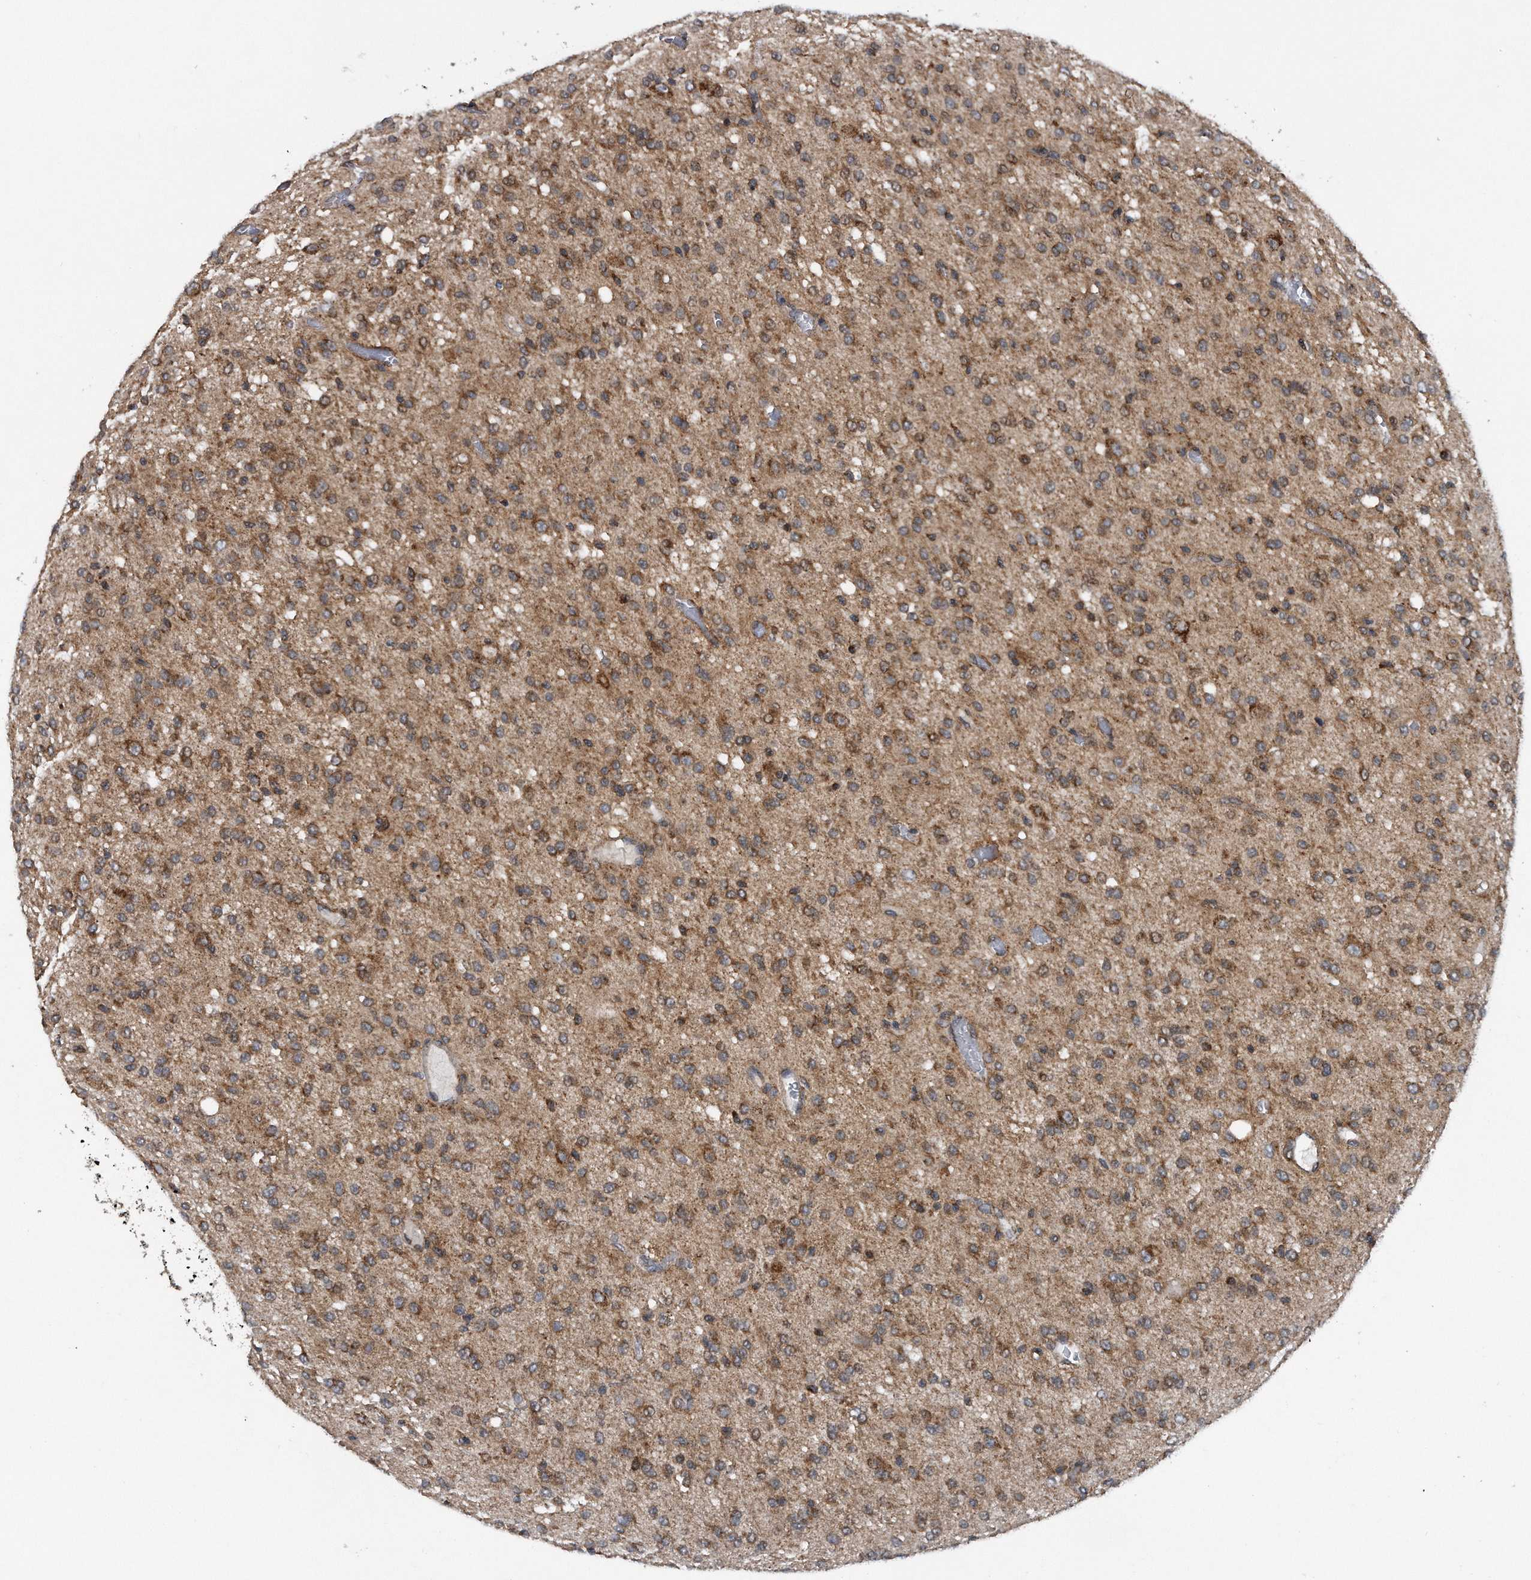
{"staining": {"intensity": "moderate", "quantity": ">75%", "location": "cytoplasmic/membranous"}, "tissue": "glioma", "cell_type": "Tumor cells", "image_type": "cancer", "snomed": [{"axis": "morphology", "description": "Glioma, malignant, High grade"}, {"axis": "topography", "description": "Brain"}], "caption": "High-magnification brightfield microscopy of glioma stained with DAB (brown) and counterstained with hematoxylin (blue). tumor cells exhibit moderate cytoplasmic/membranous expression is present in approximately>75% of cells.", "gene": "ALPK2", "patient": {"sex": "female", "age": 59}}